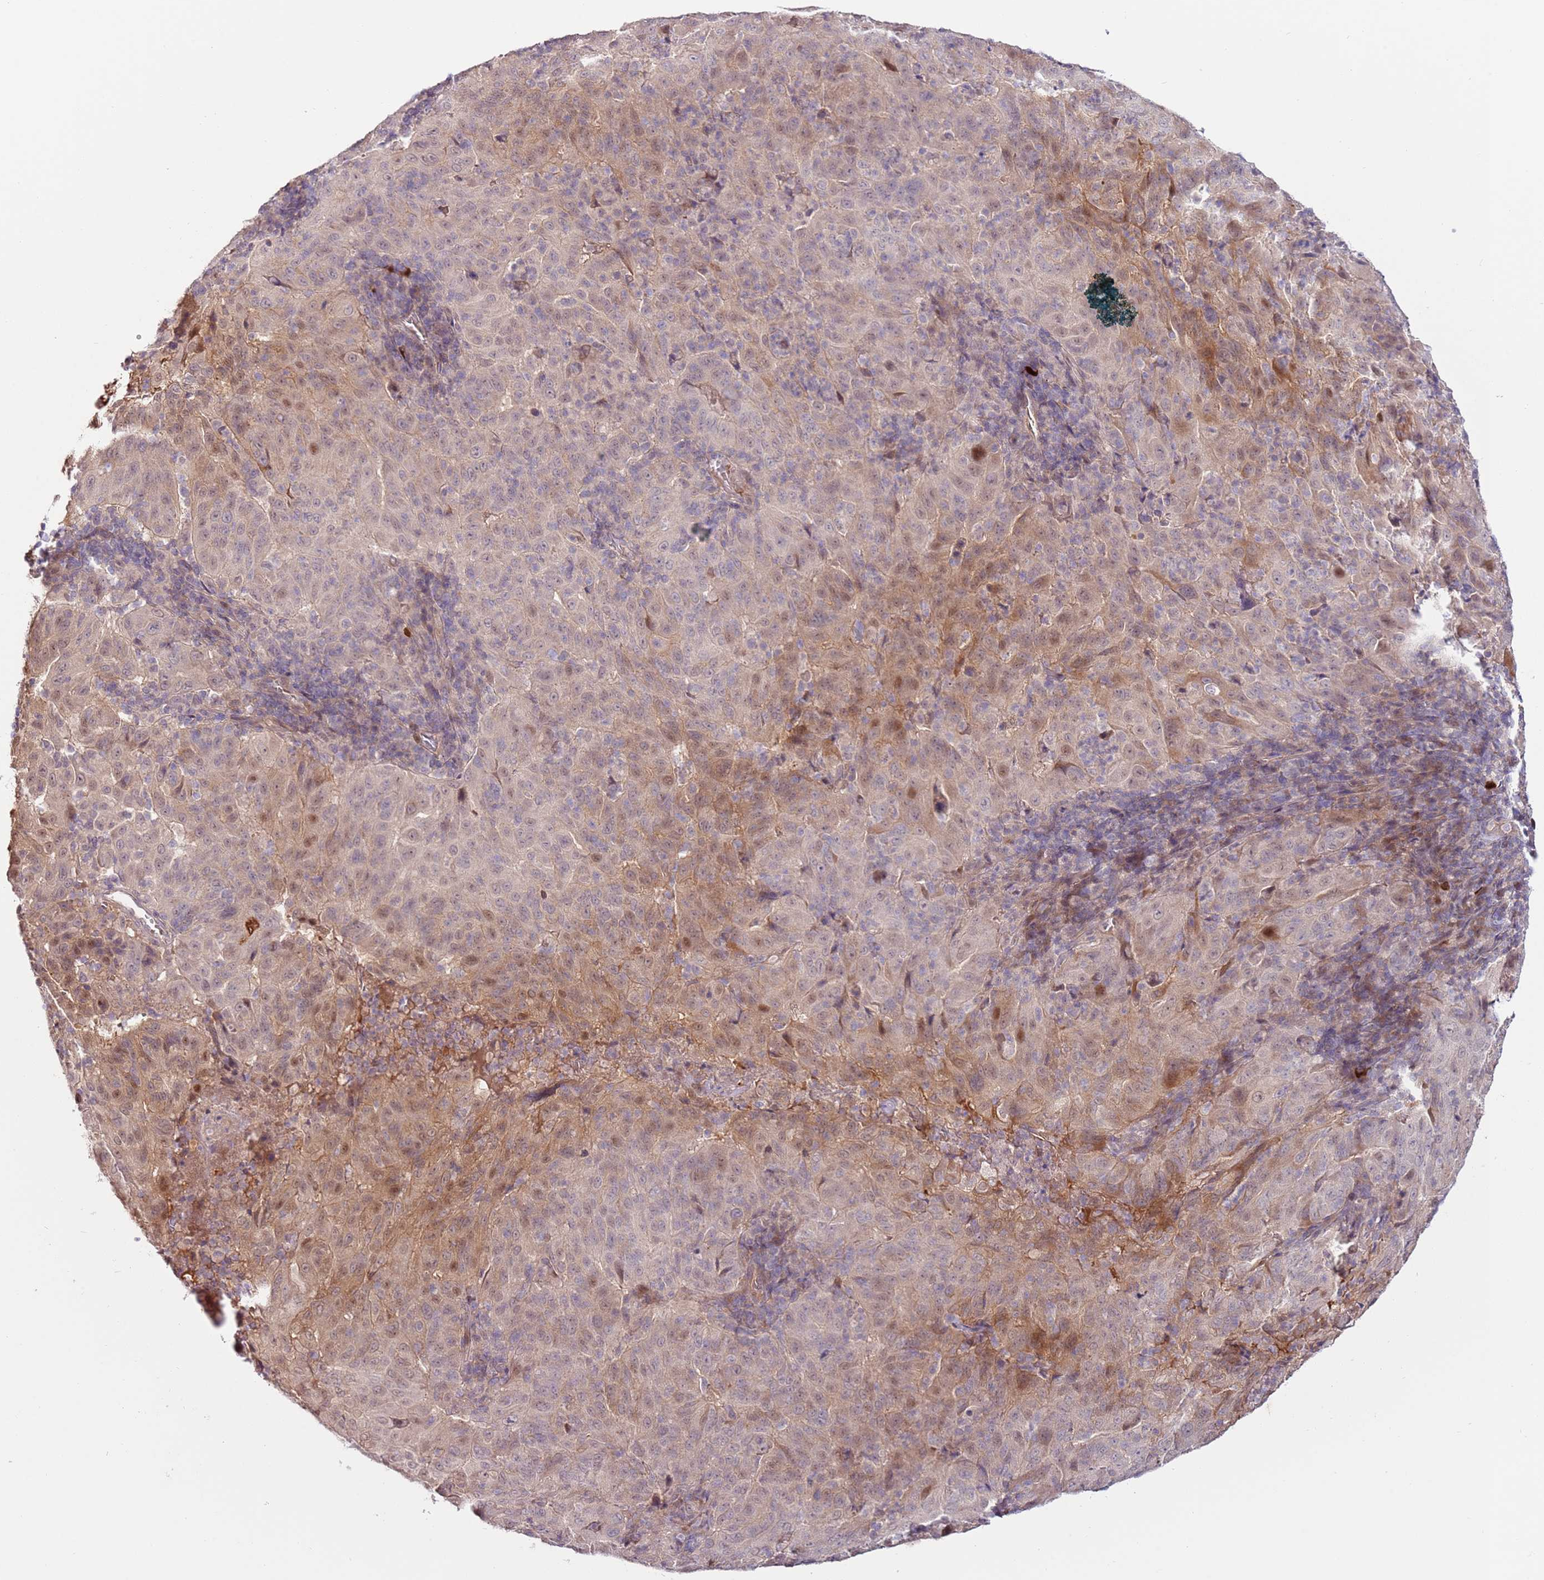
{"staining": {"intensity": "weak", "quantity": "25%-75%", "location": "cytoplasmic/membranous,nuclear"}, "tissue": "pancreatic cancer", "cell_type": "Tumor cells", "image_type": "cancer", "snomed": [{"axis": "morphology", "description": "Adenocarcinoma, NOS"}, {"axis": "topography", "description": "Pancreas"}], "caption": "Immunohistochemistry image of adenocarcinoma (pancreatic) stained for a protein (brown), which exhibits low levels of weak cytoplasmic/membranous and nuclear staining in approximately 25%-75% of tumor cells.", "gene": "MTG2", "patient": {"sex": "male", "age": 63}}